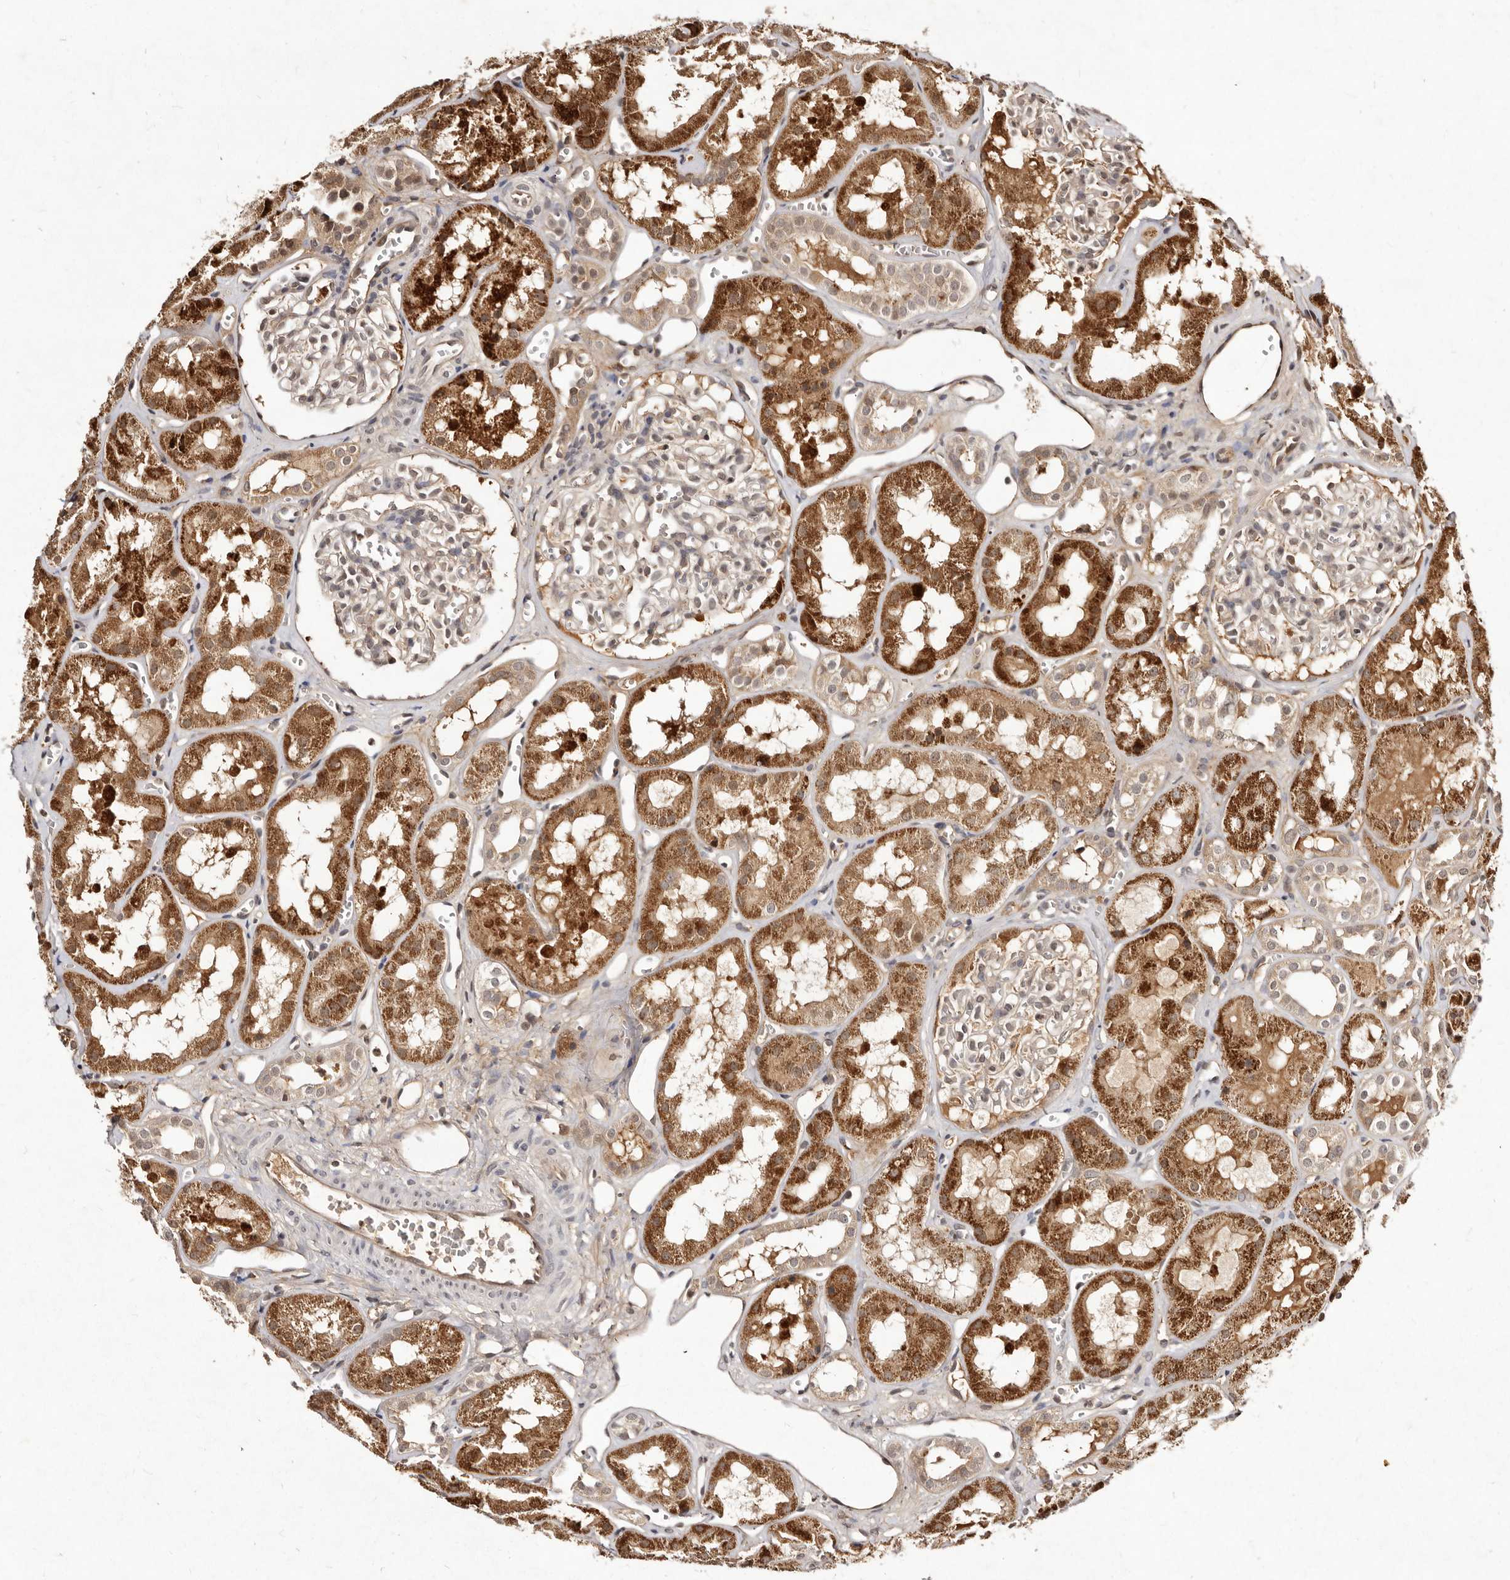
{"staining": {"intensity": "weak", "quantity": "<25%", "location": "cytoplasmic/membranous"}, "tissue": "kidney", "cell_type": "Cells in glomeruli", "image_type": "normal", "snomed": [{"axis": "morphology", "description": "Normal tissue, NOS"}, {"axis": "topography", "description": "Kidney"}], "caption": "IHC micrograph of benign kidney stained for a protein (brown), which exhibits no expression in cells in glomeruli. The staining is performed using DAB (3,3'-diaminobenzidine) brown chromogen with nuclei counter-stained in using hematoxylin.", "gene": "LCORL", "patient": {"sex": "male", "age": 16}}